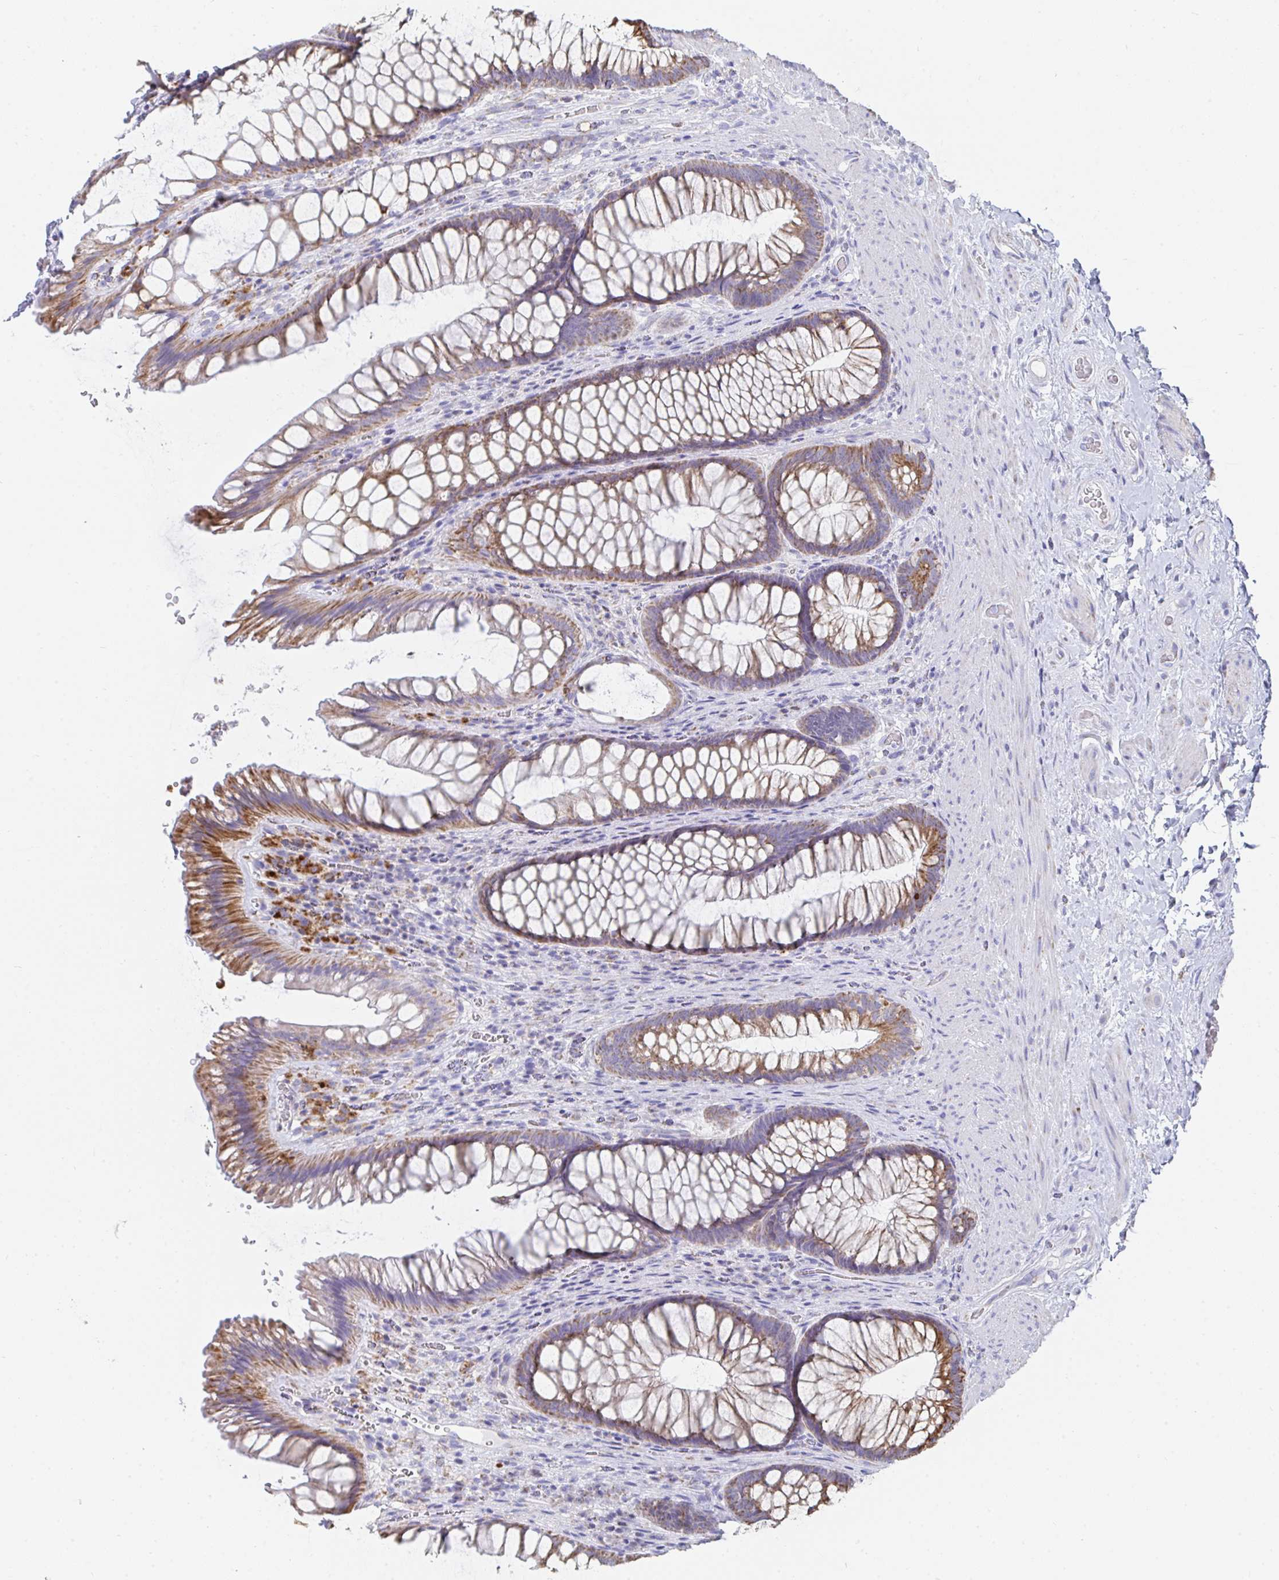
{"staining": {"intensity": "moderate", "quantity": ">75%", "location": "cytoplasmic/membranous"}, "tissue": "rectum", "cell_type": "Glandular cells", "image_type": "normal", "snomed": [{"axis": "morphology", "description": "Normal tissue, NOS"}, {"axis": "topography", "description": "Rectum"}], "caption": "DAB (3,3'-diaminobenzidine) immunohistochemical staining of unremarkable rectum demonstrates moderate cytoplasmic/membranous protein positivity in approximately >75% of glandular cells.", "gene": "AIFM1", "patient": {"sex": "male", "age": 53}}